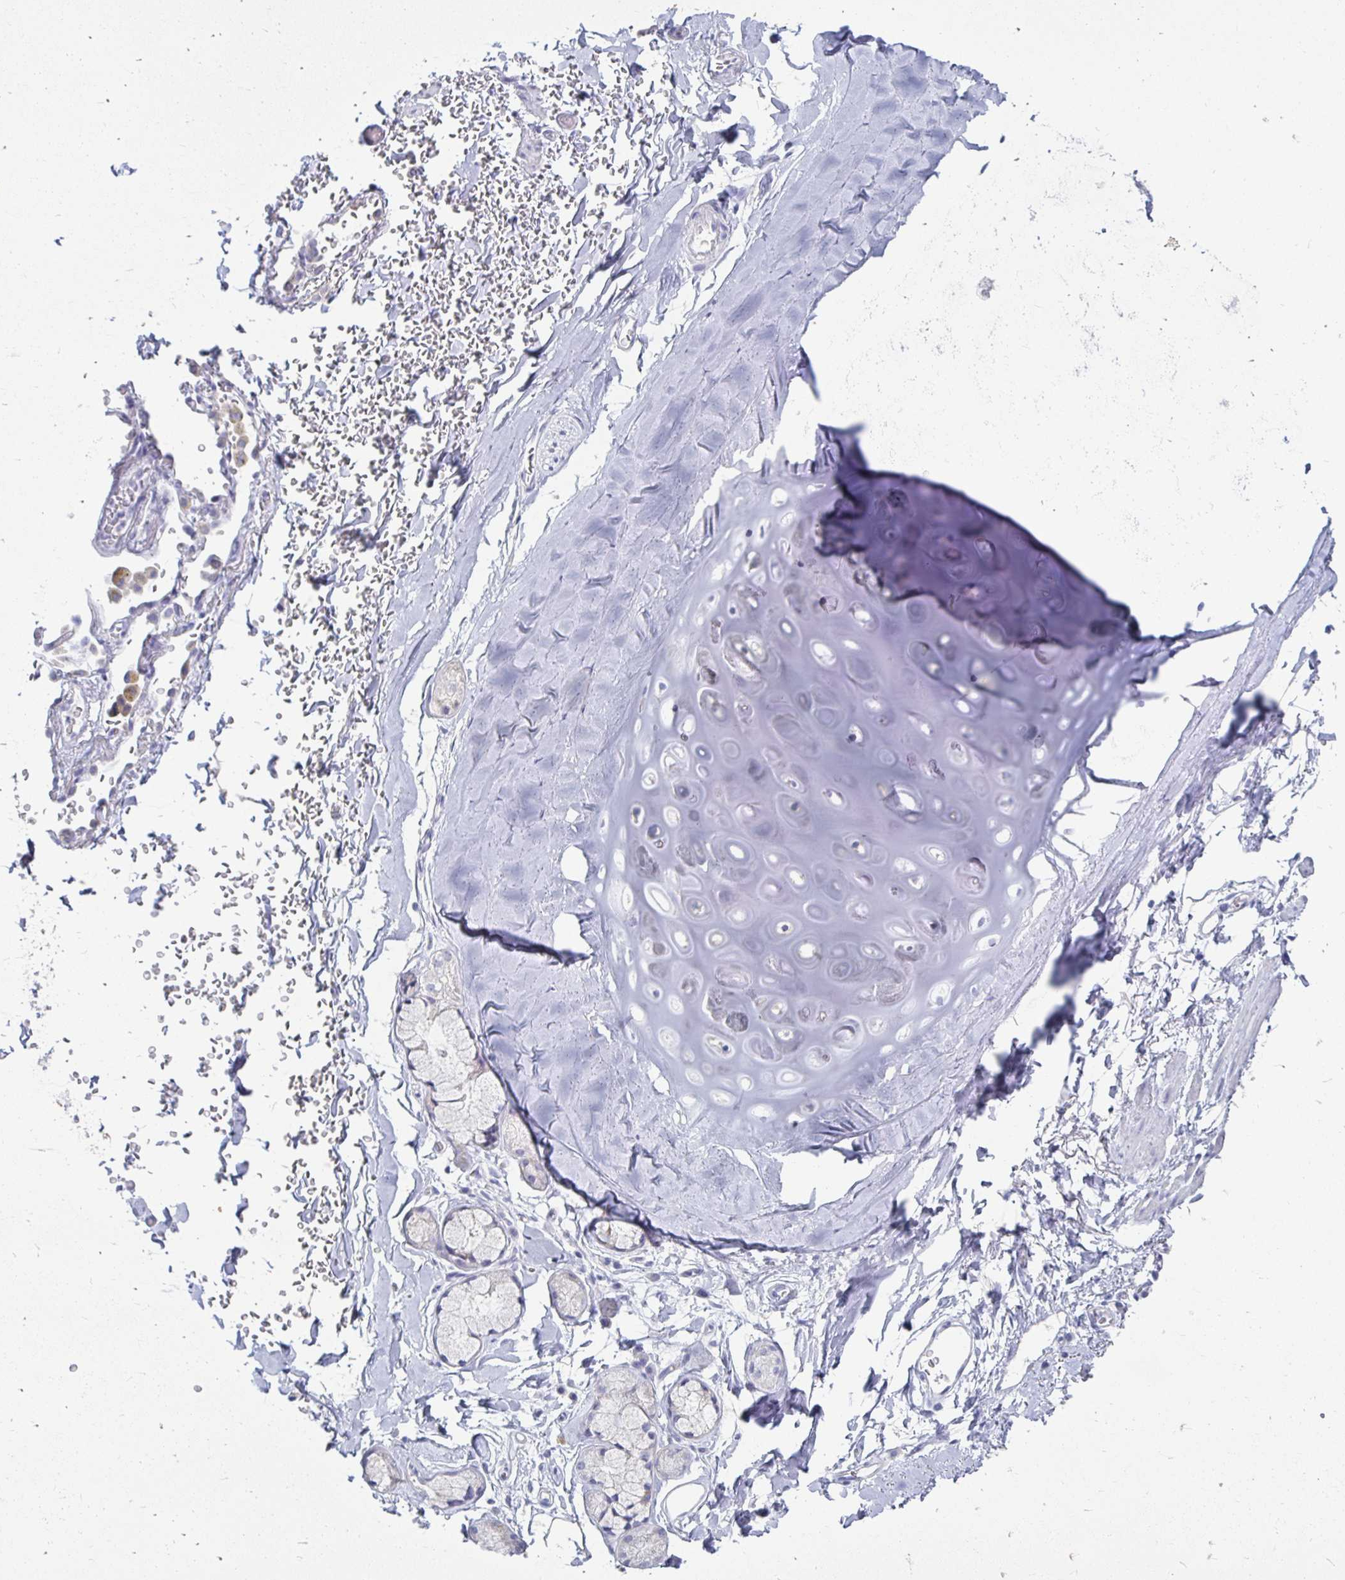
{"staining": {"intensity": "negative", "quantity": "none", "location": "none"}, "tissue": "adipose tissue", "cell_type": "Adipocytes", "image_type": "normal", "snomed": [{"axis": "morphology", "description": "Normal tissue, NOS"}, {"axis": "topography", "description": "Cartilage tissue"}, {"axis": "topography", "description": "Bronchus"}, {"axis": "topography", "description": "Peripheral nerve tissue"}], "caption": "This is an immunohistochemistry (IHC) micrograph of normal adipose tissue. There is no expression in adipocytes.", "gene": "PEG10", "patient": {"sex": "male", "age": 67}}